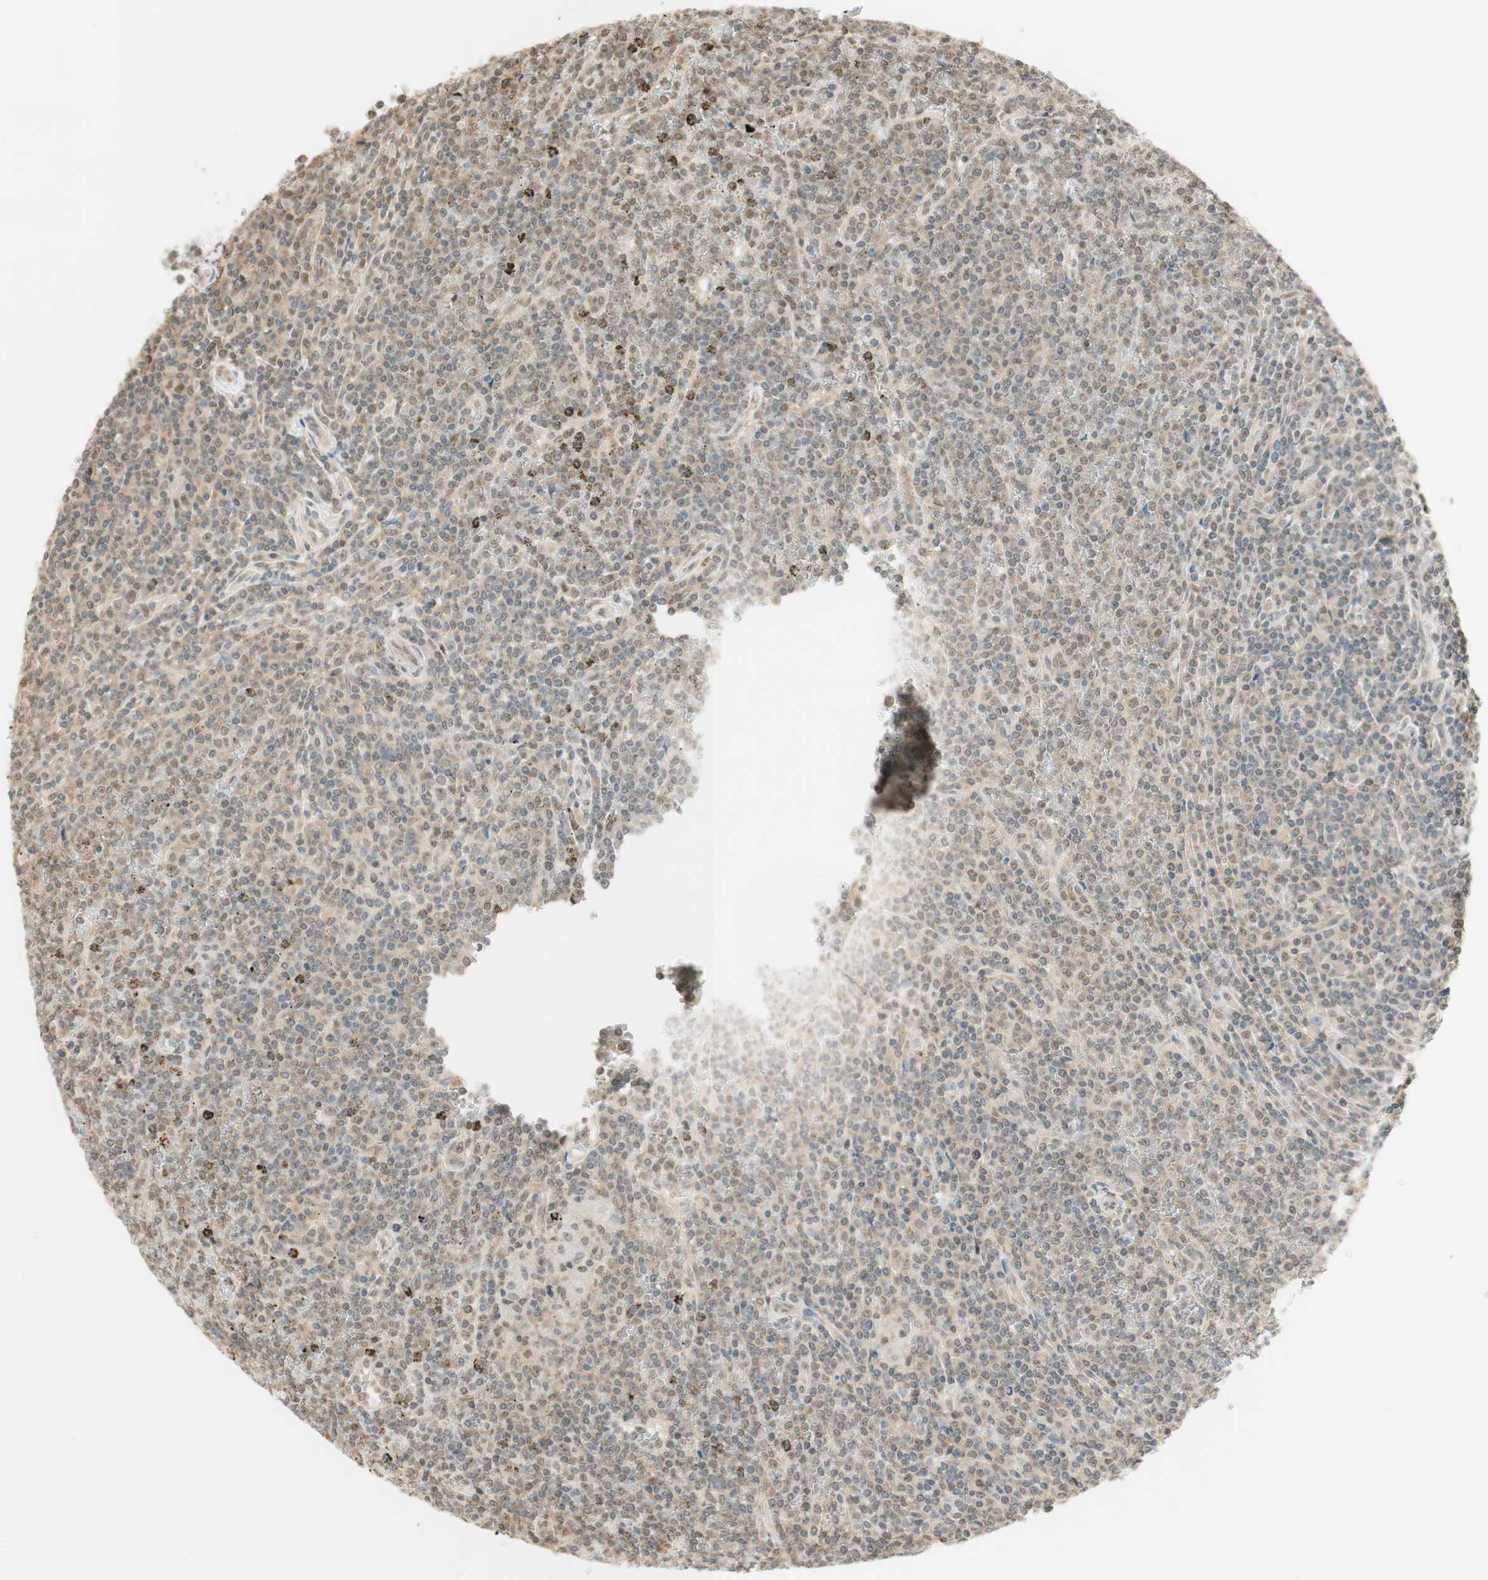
{"staining": {"intensity": "weak", "quantity": "25%-75%", "location": "cytoplasmic/membranous"}, "tissue": "lymphoma", "cell_type": "Tumor cells", "image_type": "cancer", "snomed": [{"axis": "morphology", "description": "Malignant lymphoma, non-Hodgkin's type, Low grade"}, {"axis": "topography", "description": "Spleen"}], "caption": "DAB (3,3'-diaminobenzidine) immunohistochemical staining of low-grade malignant lymphoma, non-Hodgkin's type displays weak cytoplasmic/membranous protein positivity in about 25%-75% of tumor cells. (brown staining indicates protein expression, while blue staining denotes nuclei).", "gene": "SPINT2", "patient": {"sex": "female", "age": 19}}